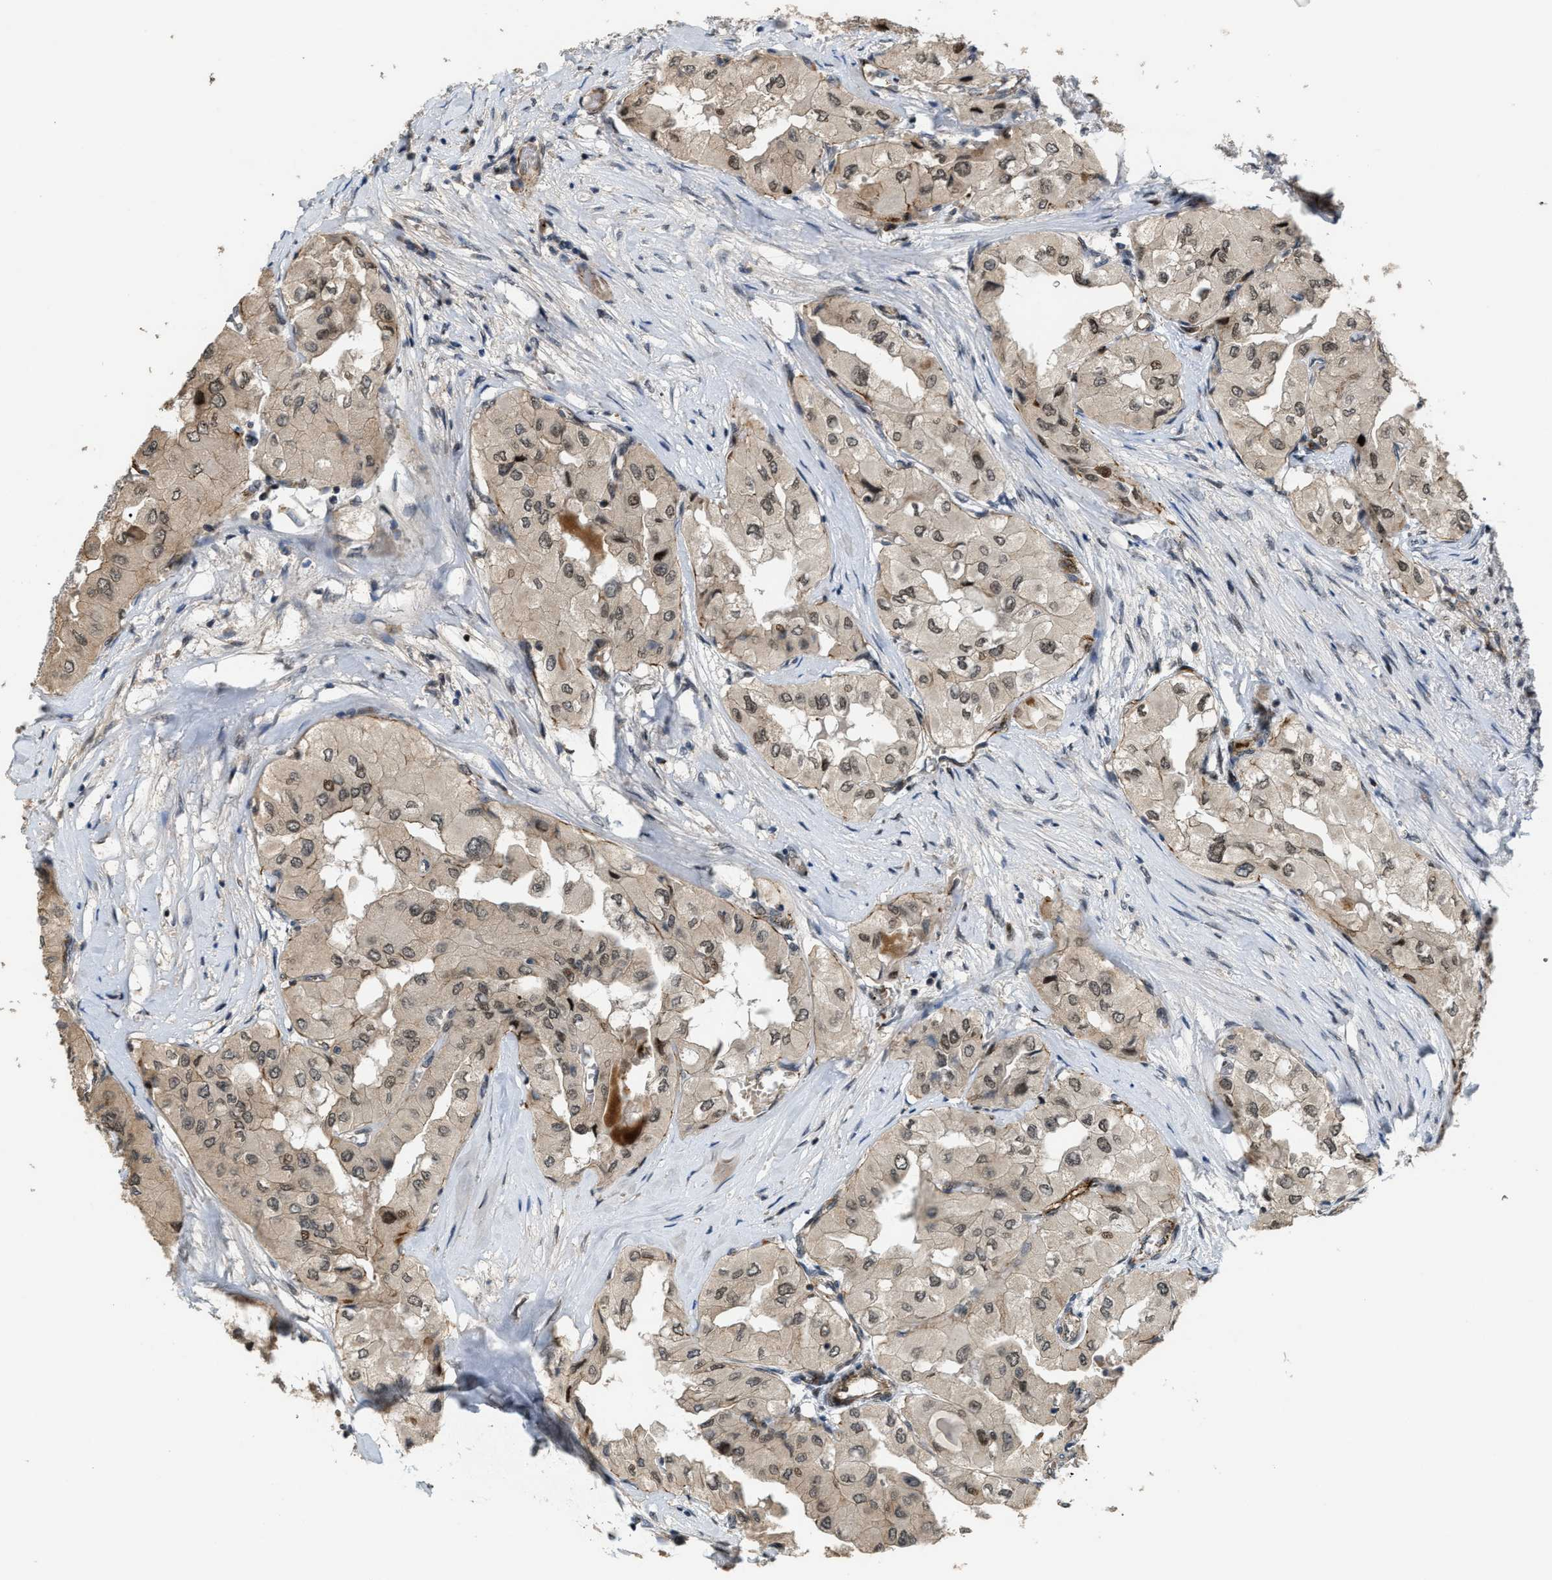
{"staining": {"intensity": "weak", "quantity": "25%-75%", "location": "nuclear"}, "tissue": "thyroid cancer", "cell_type": "Tumor cells", "image_type": "cancer", "snomed": [{"axis": "morphology", "description": "Papillary adenocarcinoma, NOS"}, {"axis": "topography", "description": "Thyroid gland"}], "caption": "Weak nuclear protein staining is seen in approximately 25%-75% of tumor cells in papillary adenocarcinoma (thyroid). The protein of interest is stained brown, and the nuclei are stained in blue (DAB IHC with brightfield microscopy, high magnification).", "gene": "DPF2", "patient": {"sex": "female", "age": 59}}